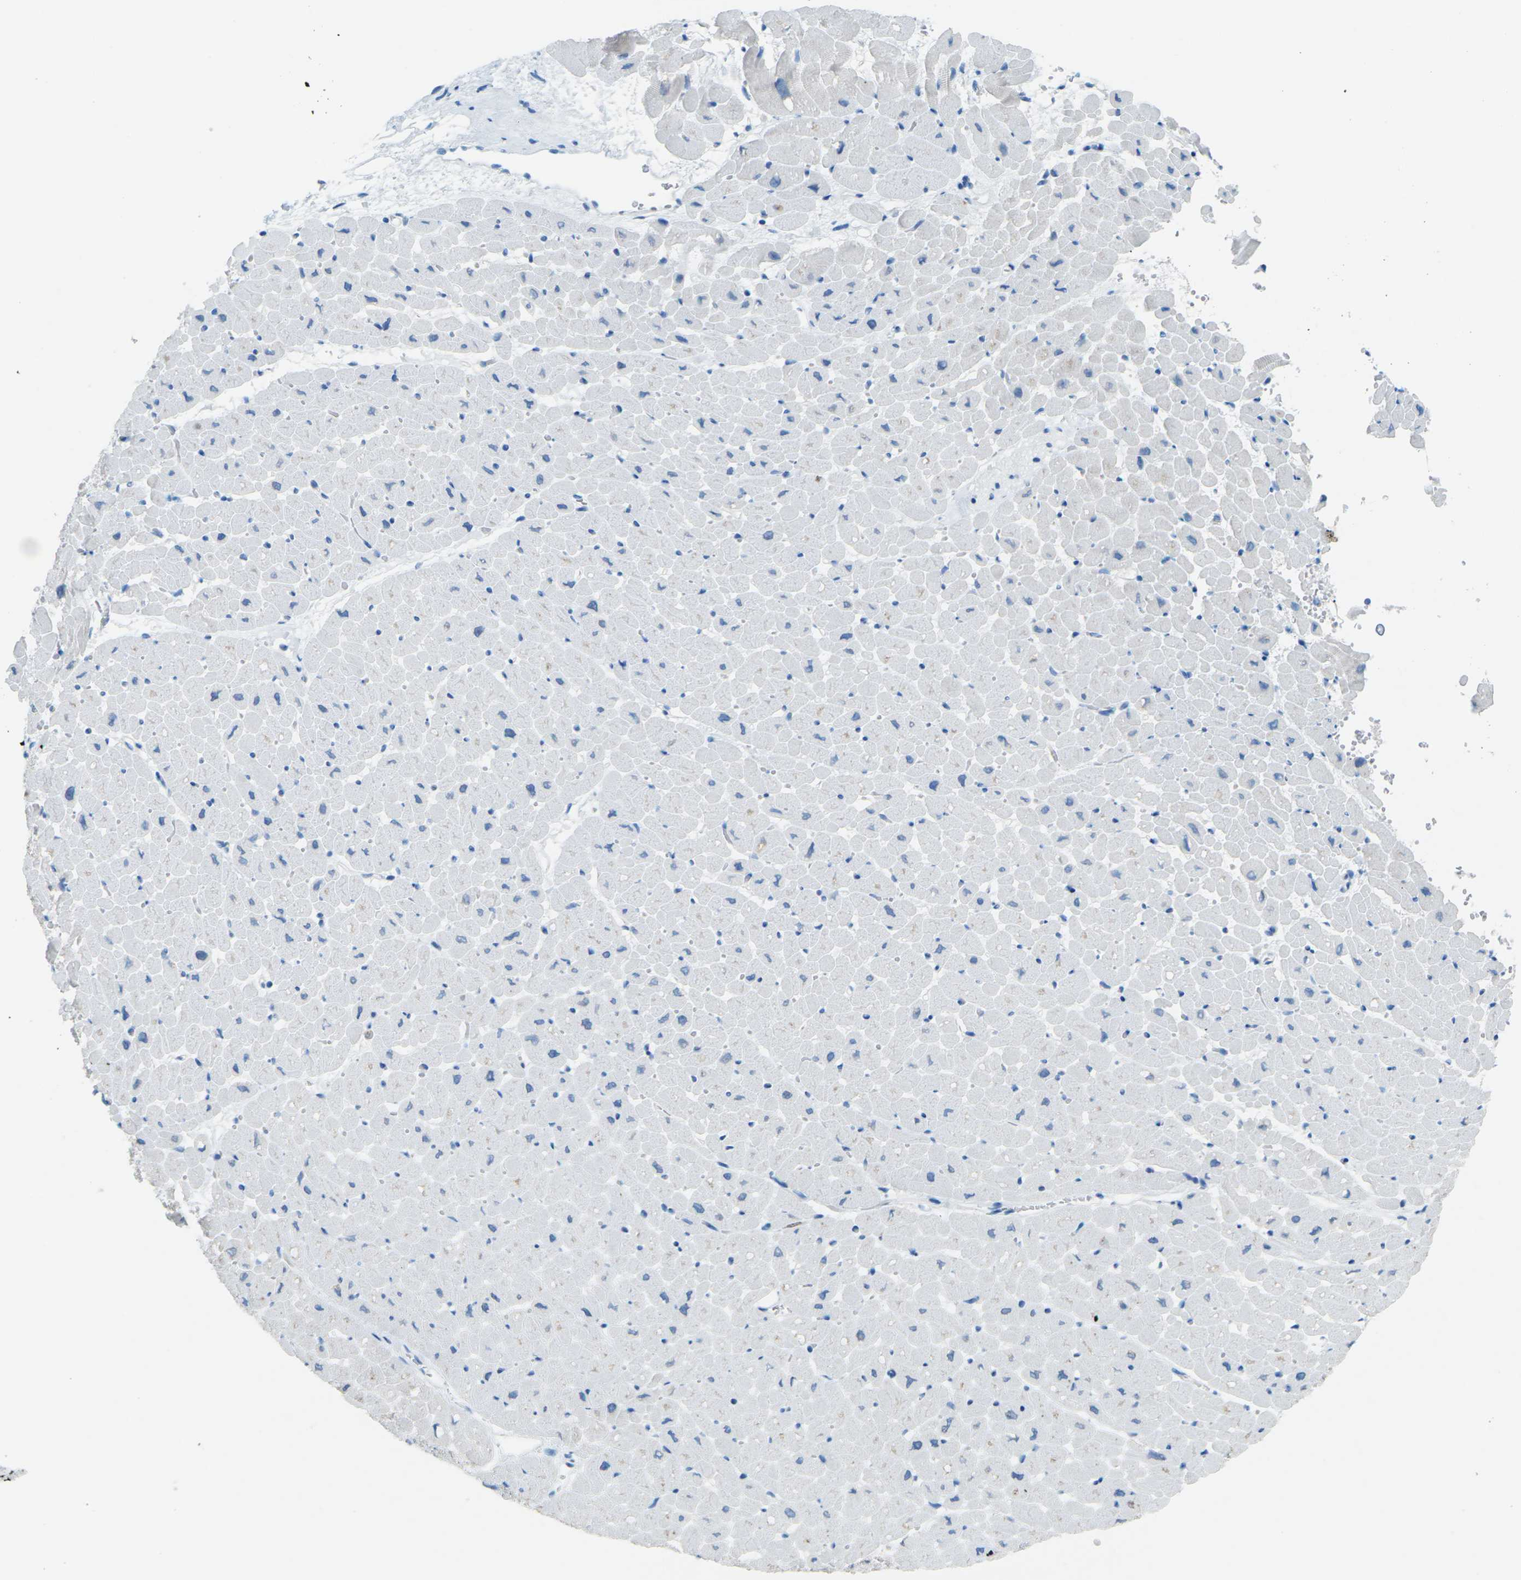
{"staining": {"intensity": "moderate", "quantity": "<25%", "location": "cytoplasmic/membranous"}, "tissue": "heart muscle", "cell_type": "Cardiomyocytes", "image_type": "normal", "snomed": [{"axis": "morphology", "description": "Normal tissue, NOS"}, {"axis": "topography", "description": "Heart"}], "caption": "A histopathology image of human heart muscle stained for a protein displays moderate cytoplasmic/membranous brown staining in cardiomyocytes. (DAB IHC, brown staining for protein, blue staining for nuclei).", "gene": "CDH16", "patient": {"sex": "male", "age": 45}}